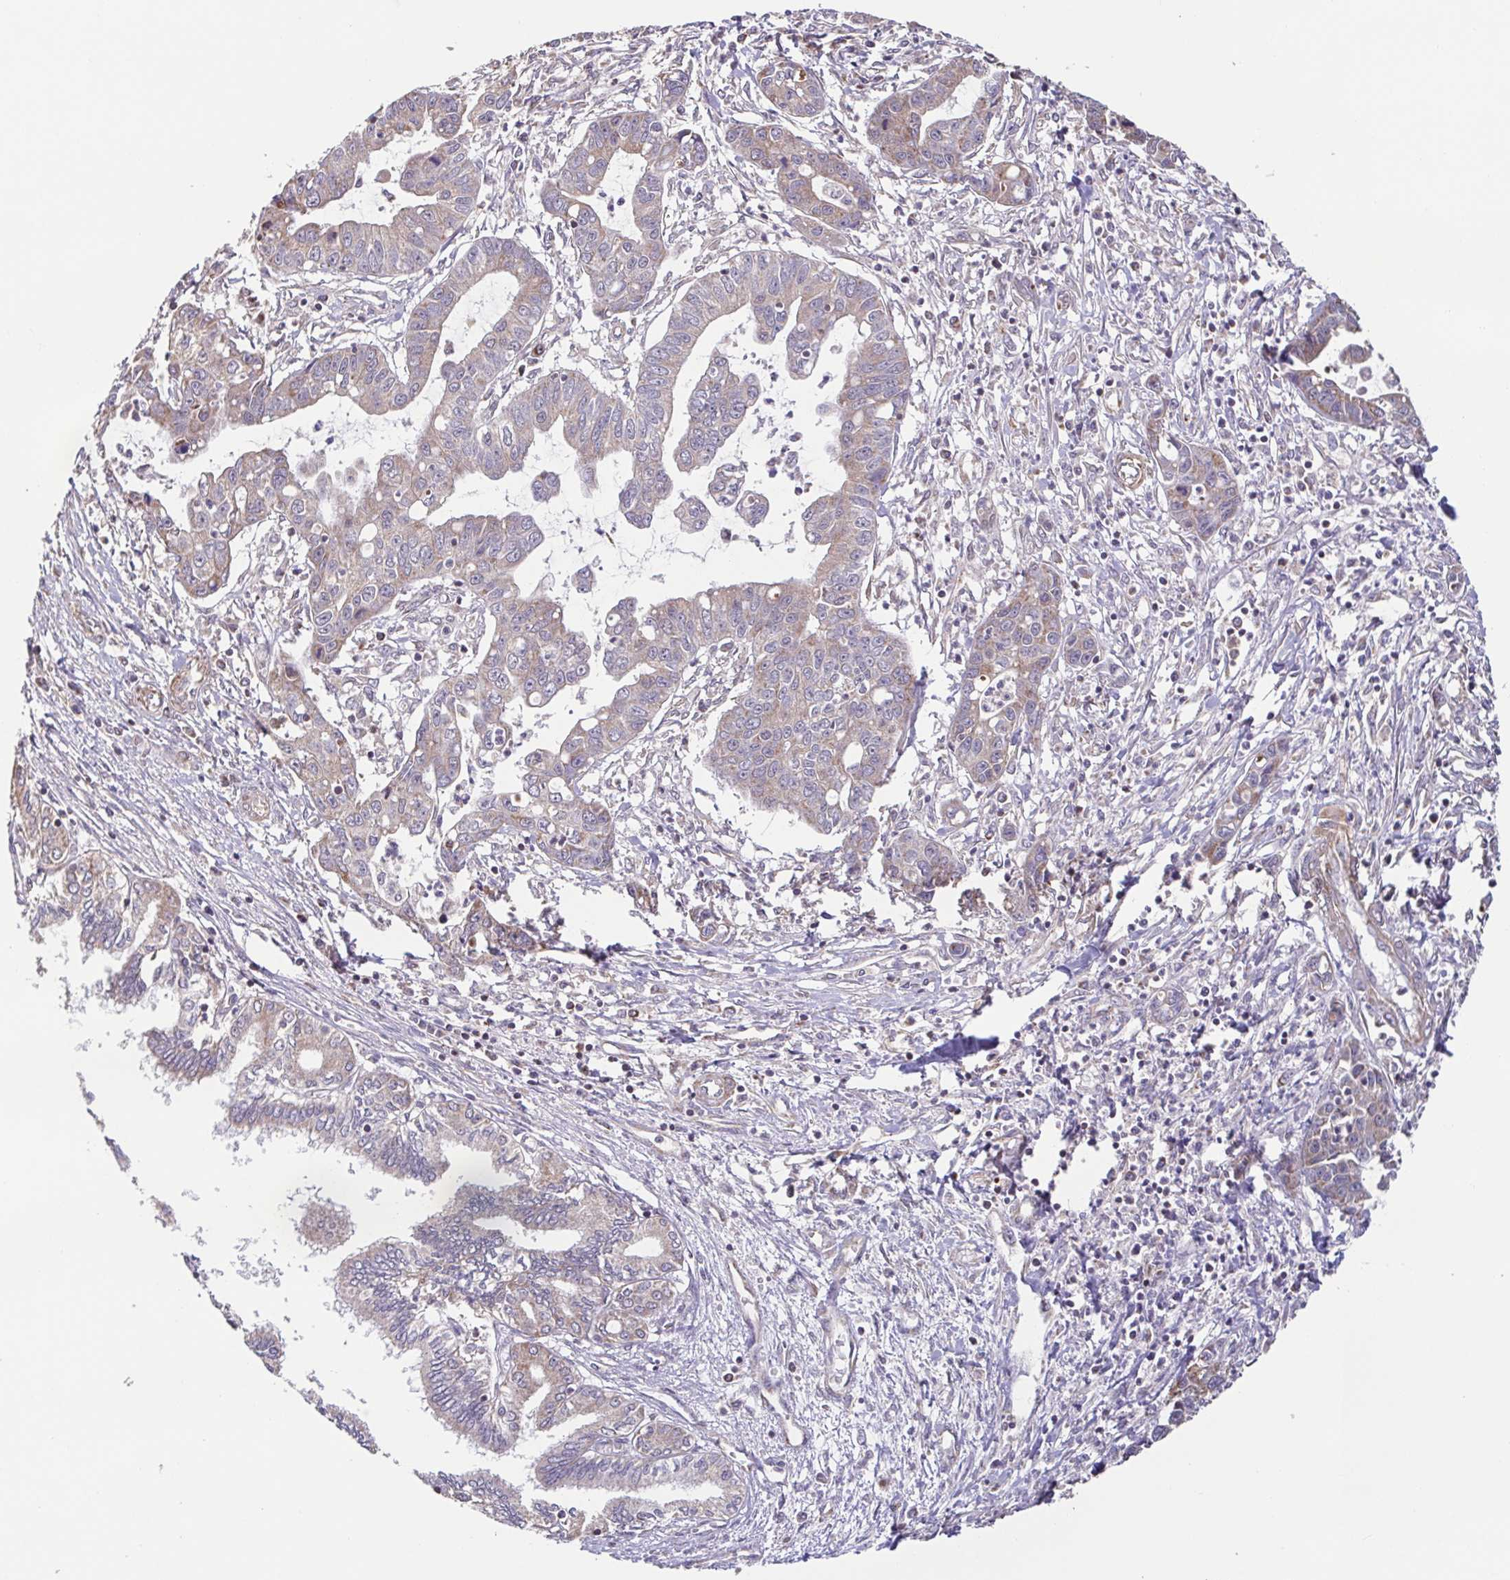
{"staining": {"intensity": "weak", "quantity": "25%-75%", "location": "cytoplasmic/membranous"}, "tissue": "liver cancer", "cell_type": "Tumor cells", "image_type": "cancer", "snomed": [{"axis": "morphology", "description": "Cholangiocarcinoma"}, {"axis": "topography", "description": "Liver"}], "caption": "Immunohistochemical staining of liver cancer reveals low levels of weak cytoplasmic/membranous positivity in approximately 25%-75% of tumor cells.", "gene": "DIP2B", "patient": {"sex": "male", "age": 58}}